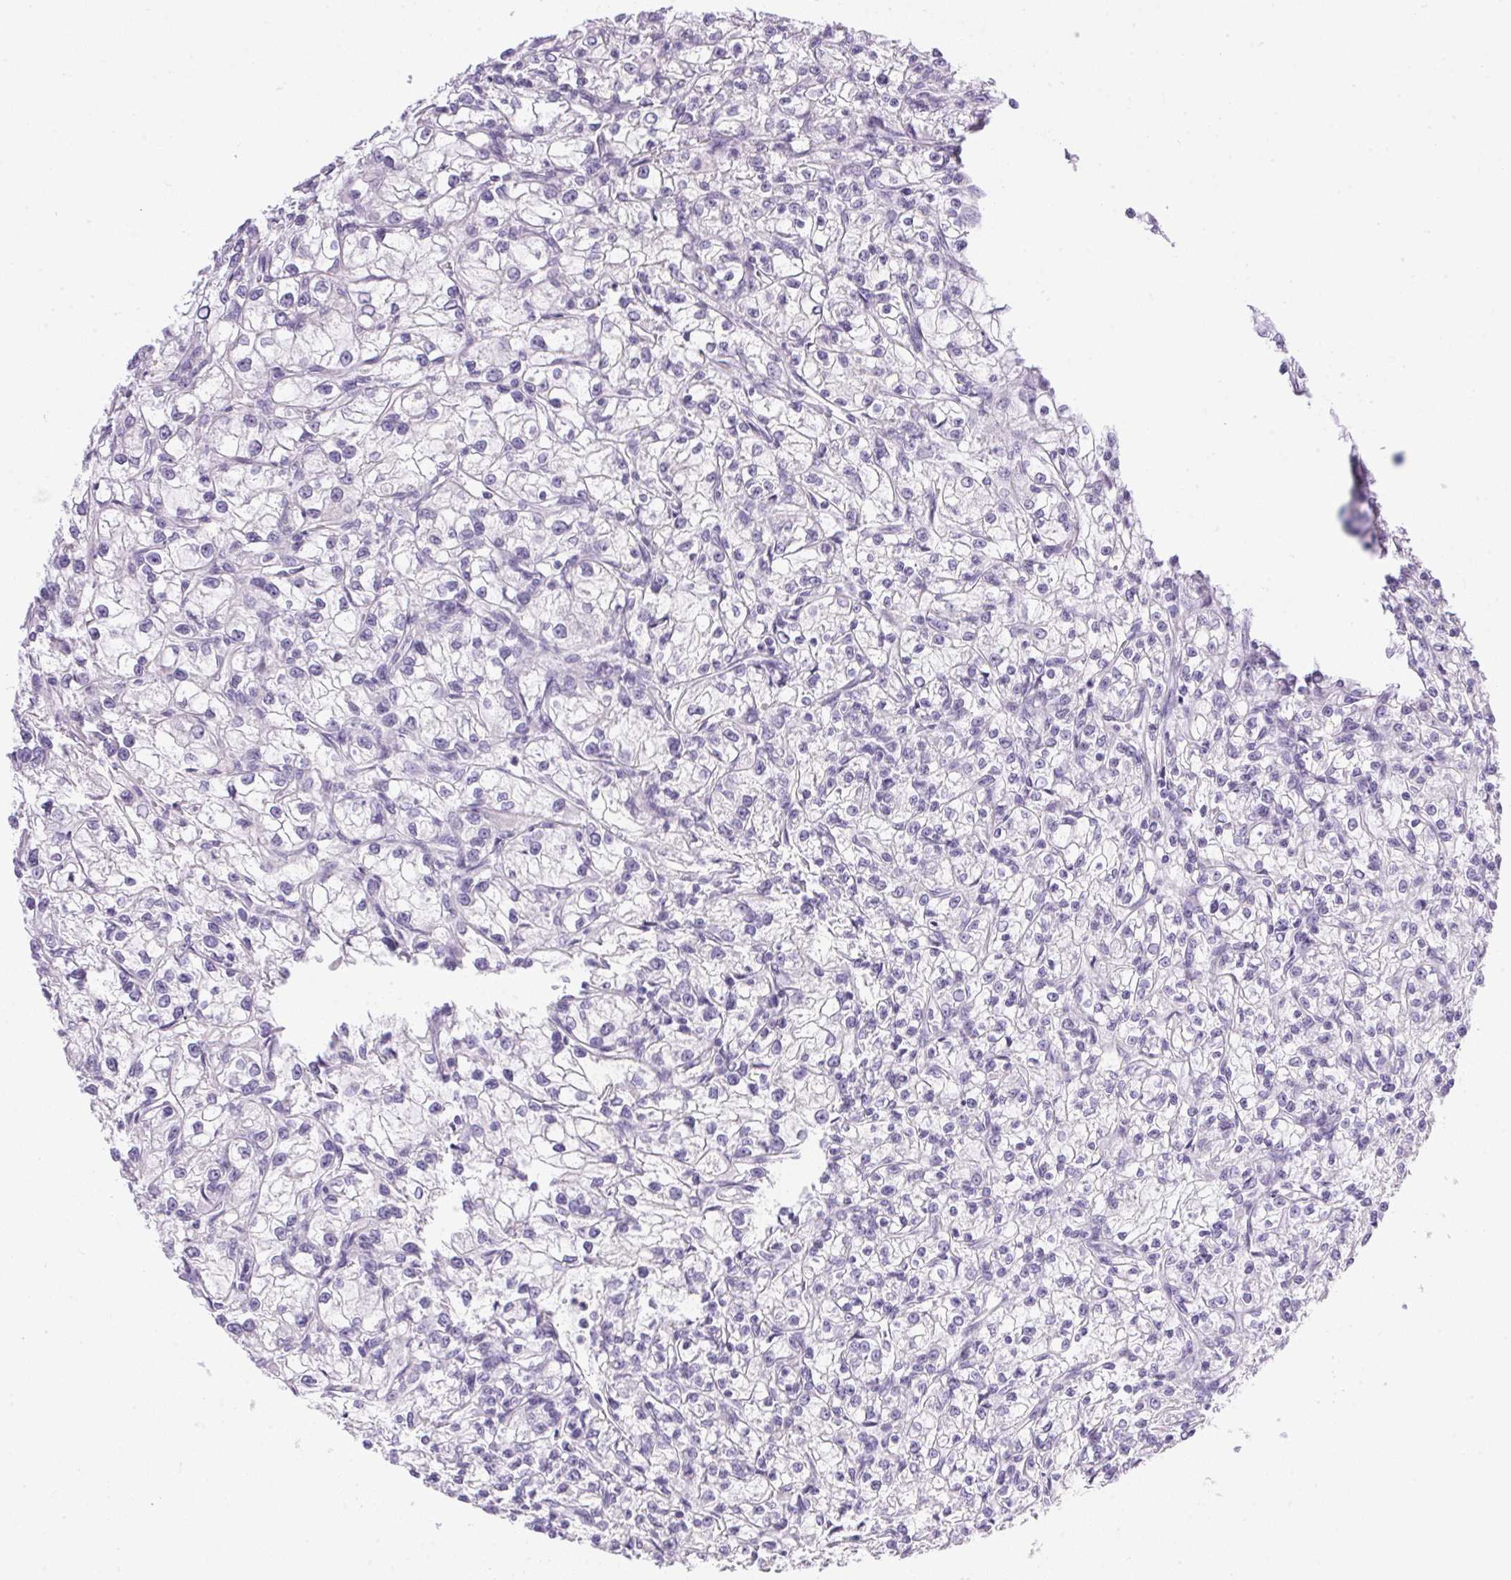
{"staining": {"intensity": "negative", "quantity": "none", "location": "none"}, "tissue": "renal cancer", "cell_type": "Tumor cells", "image_type": "cancer", "snomed": [{"axis": "morphology", "description": "Adenocarcinoma, NOS"}, {"axis": "topography", "description": "Kidney"}], "caption": "Tumor cells are negative for brown protein staining in adenocarcinoma (renal).", "gene": "ATP6V0A4", "patient": {"sex": "female", "age": 59}}